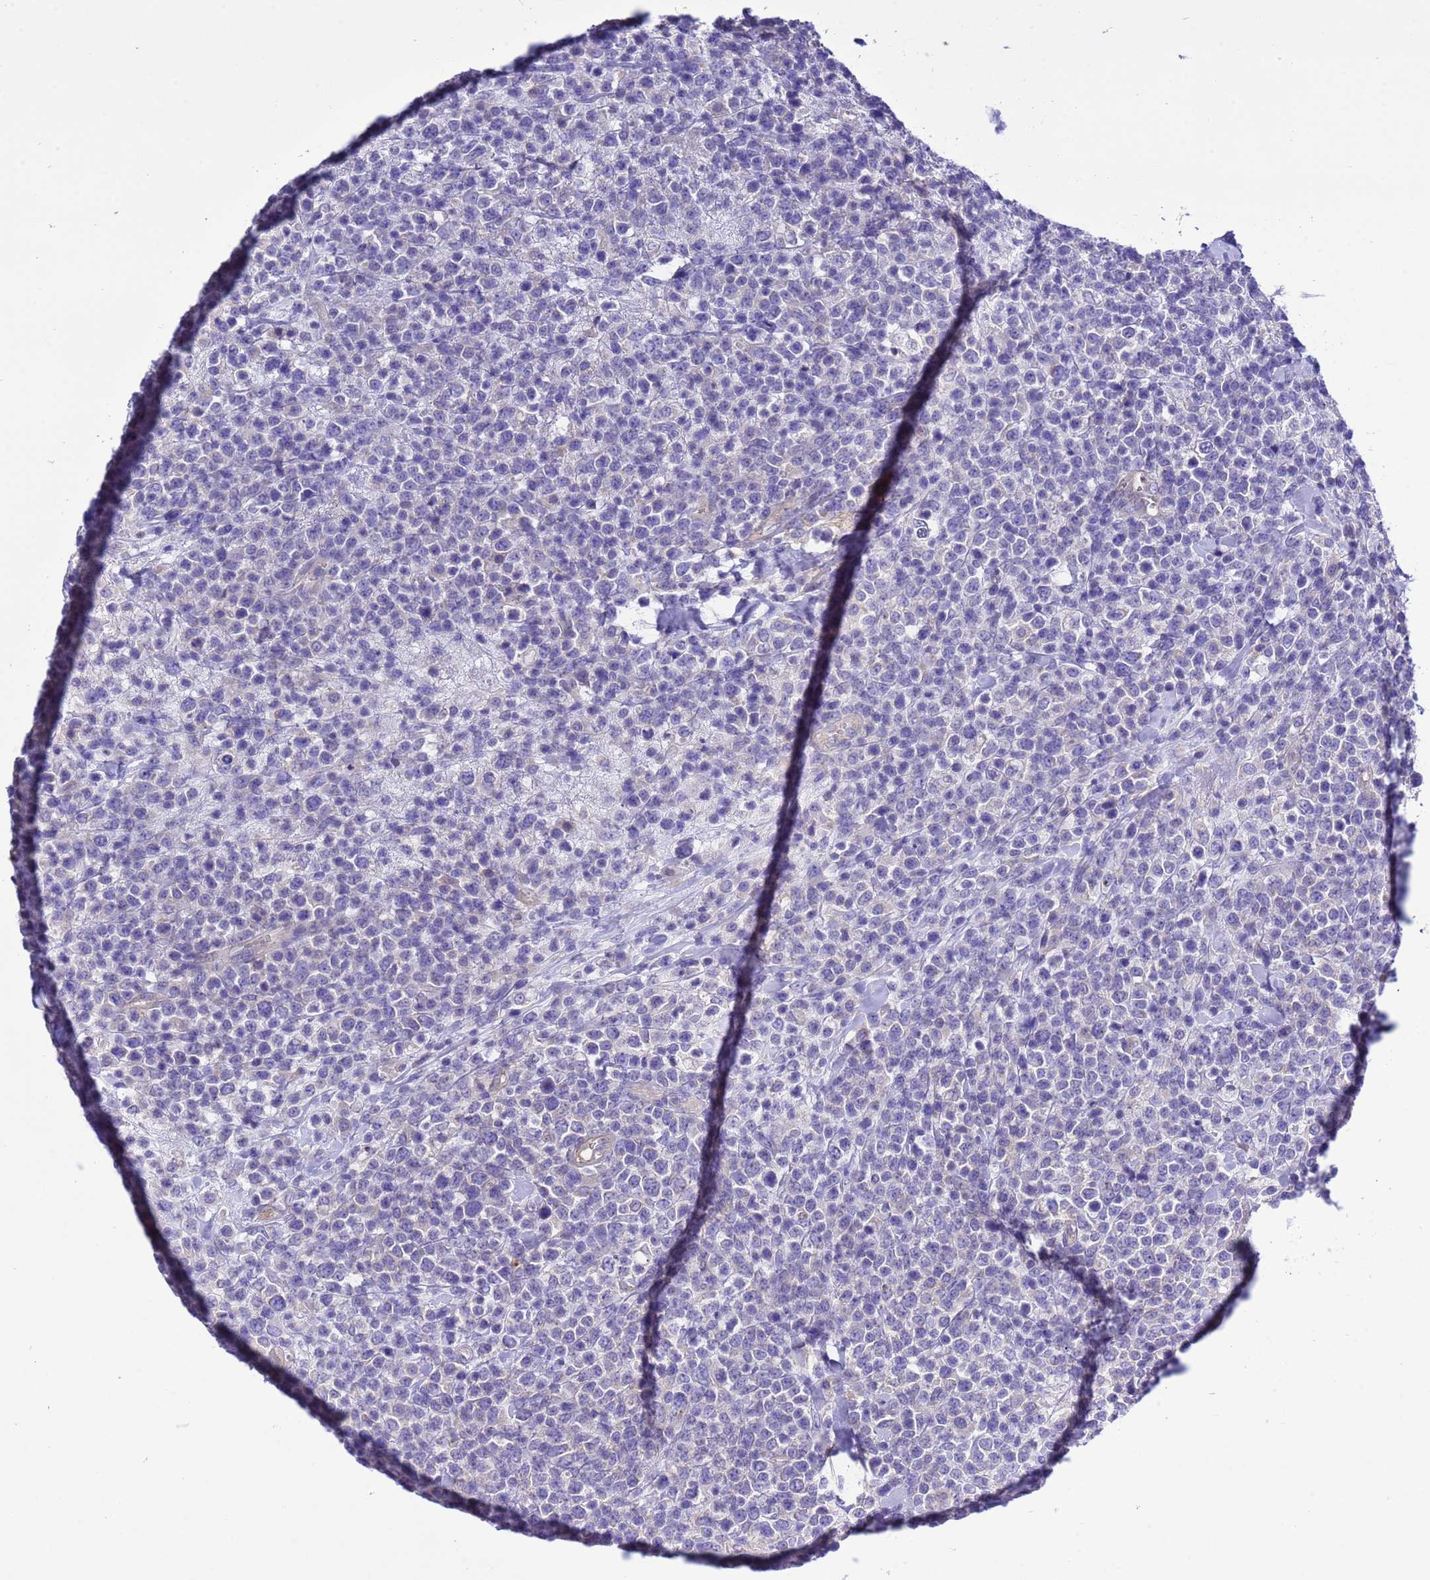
{"staining": {"intensity": "negative", "quantity": "none", "location": "none"}, "tissue": "lymphoma", "cell_type": "Tumor cells", "image_type": "cancer", "snomed": [{"axis": "morphology", "description": "Malignant lymphoma, non-Hodgkin's type, High grade"}, {"axis": "topography", "description": "Colon"}], "caption": "High-grade malignant lymphoma, non-Hodgkin's type was stained to show a protein in brown. There is no significant staining in tumor cells.", "gene": "KICS2", "patient": {"sex": "female", "age": 53}}